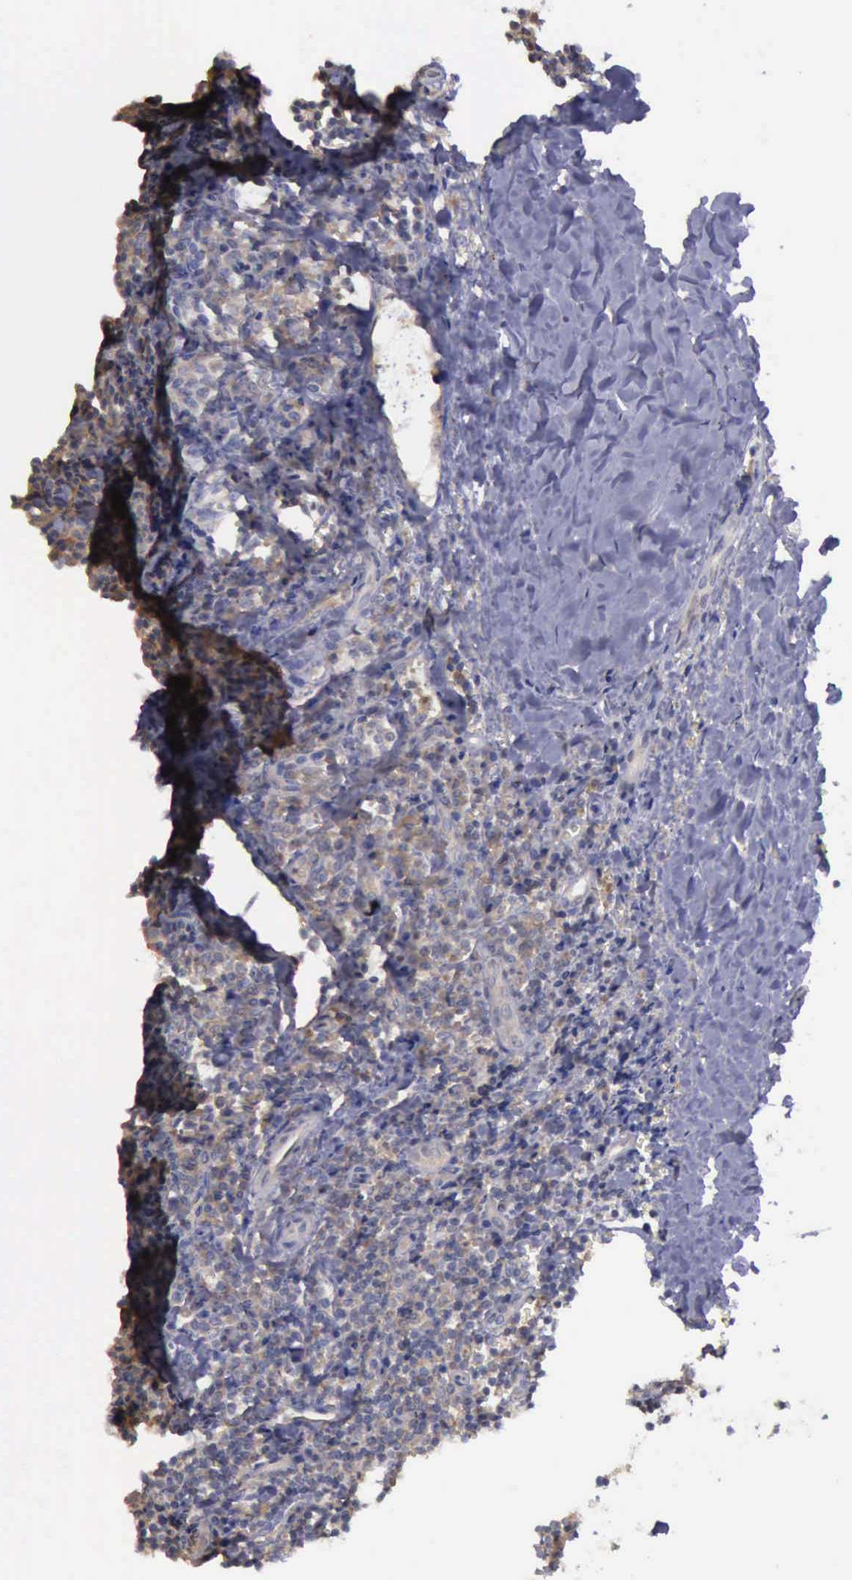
{"staining": {"intensity": "weak", "quantity": "<25%", "location": "cytoplasmic/membranous"}, "tissue": "tonsil", "cell_type": "Germinal center cells", "image_type": "normal", "snomed": [{"axis": "morphology", "description": "Normal tissue, NOS"}, {"axis": "topography", "description": "Tonsil"}], "caption": "Image shows no significant protein expression in germinal center cells of normal tonsil.", "gene": "PHKA1", "patient": {"sex": "male", "age": 20}}